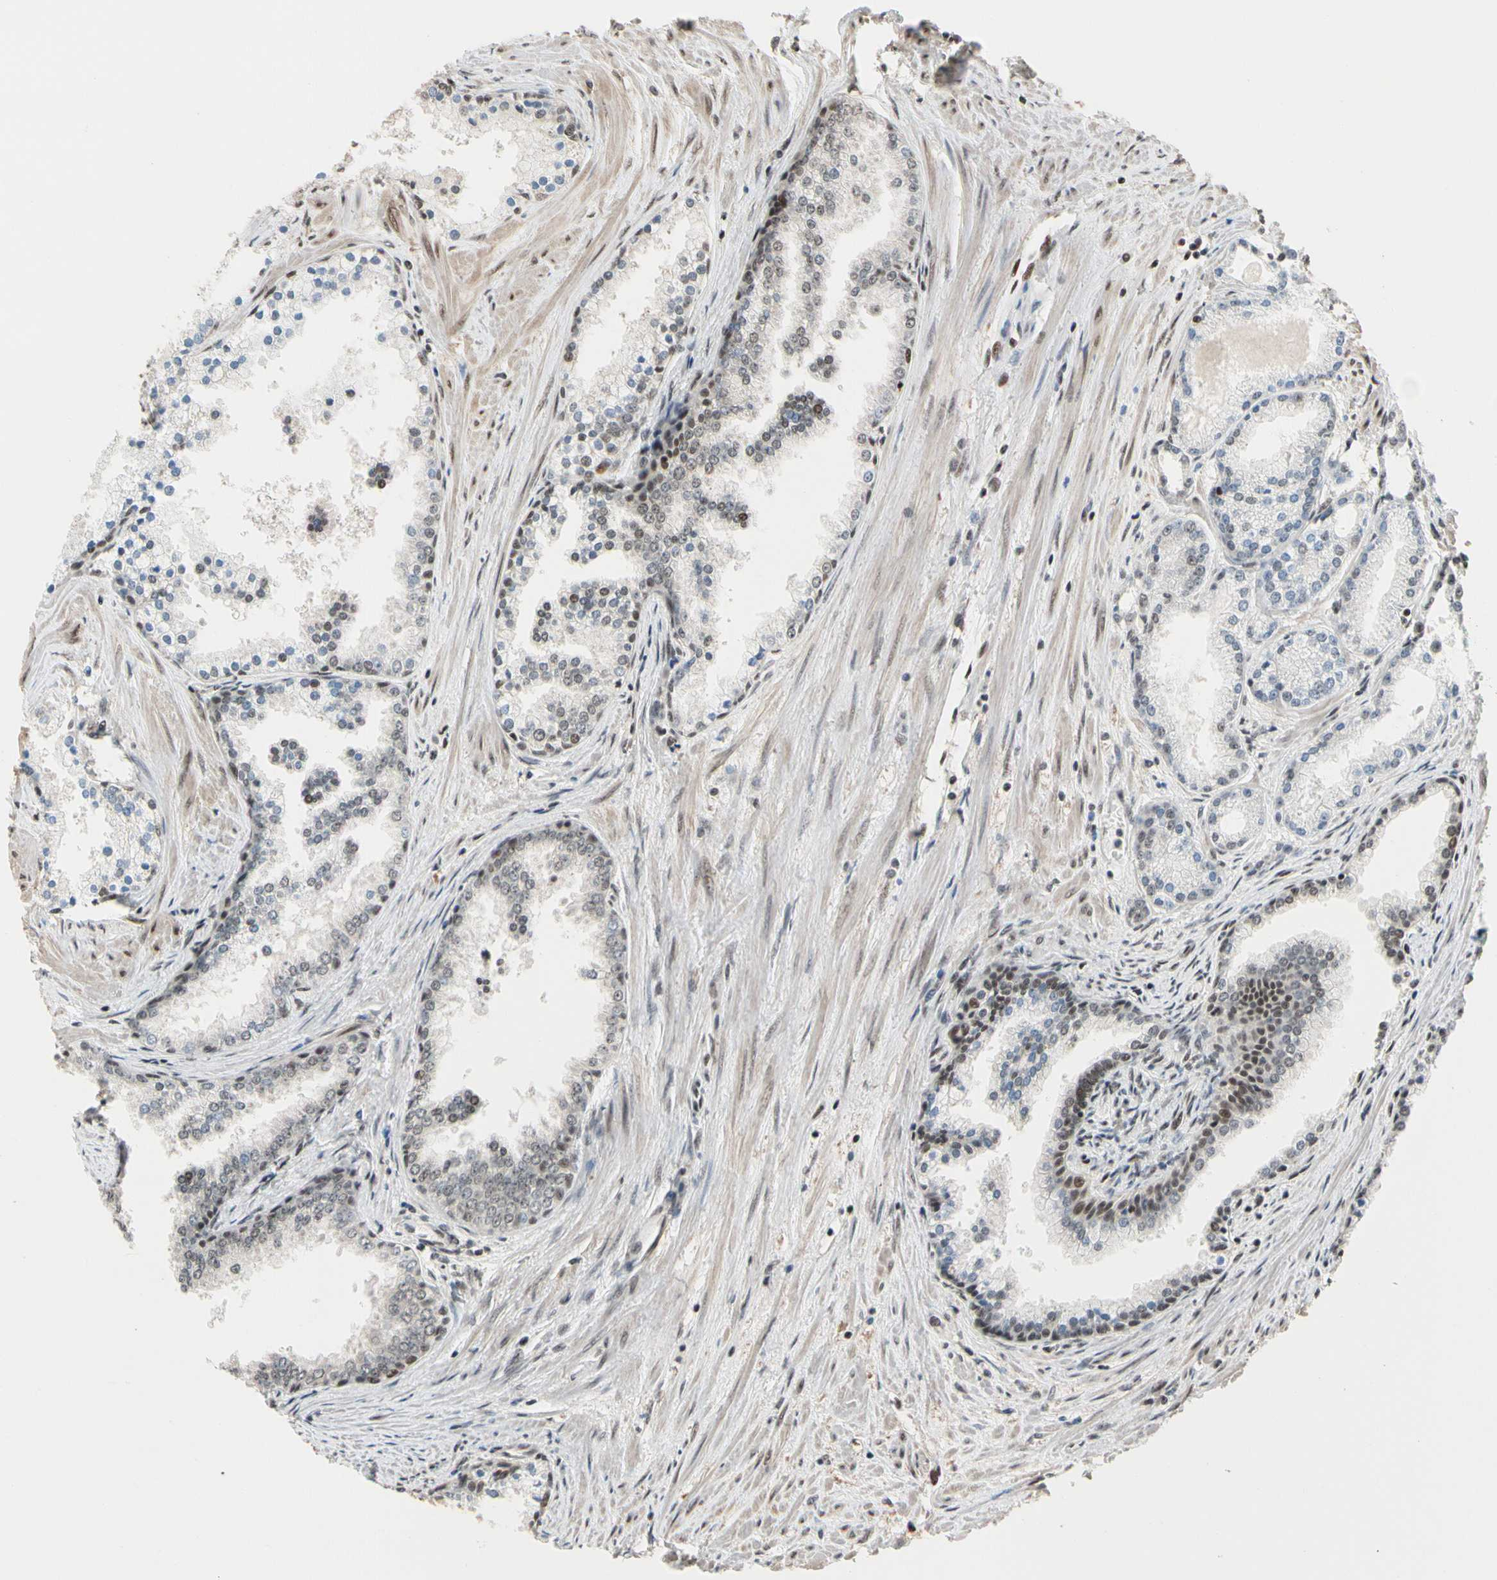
{"staining": {"intensity": "weak", "quantity": "<25%", "location": "nuclear"}, "tissue": "prostate cancer", "cell_type": "Tumor cells", "image_type": "cancer", "snomed": [{"axis": "morphology", "description": "Adenocarcinoma, High grade"}, {"axis": "topography", "description": "Prostate"}], "caption": "High power microscopy photomicrograph of an immunohistochemistry (IHC) image of prostate adenocarcinoma (high-grade), revealing no significant staining in tumor cells.", "gene": "TAF4", "patient": {"sex": "male", "age": 61}}